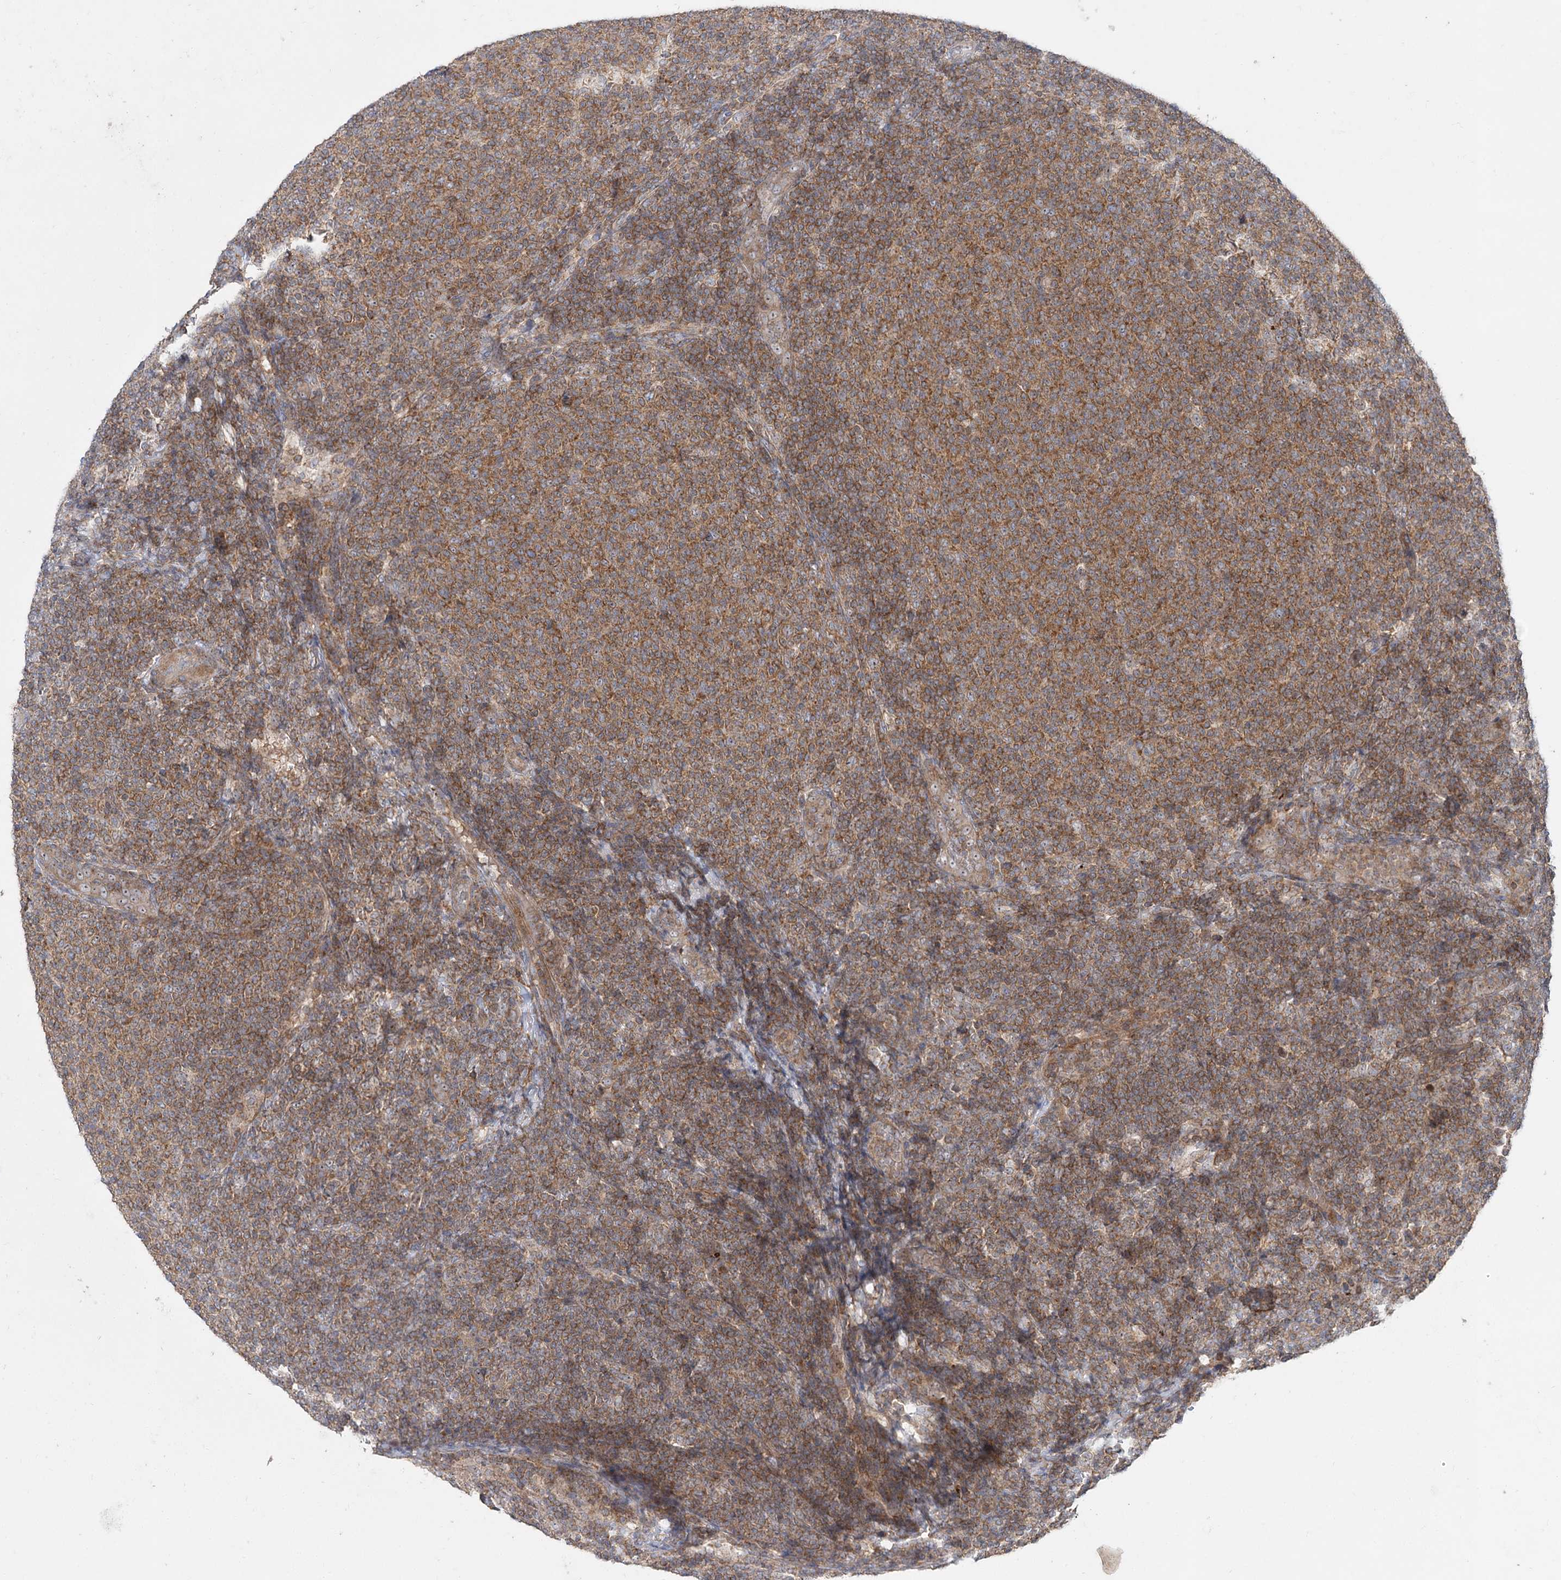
{"staining": {"intensity": "moderate", "quantity": "25%-75%", "location": "cytoplasmic/membranous"}, "tissue": "lymphoma", "cell_type": "Tumor cells", "image_type": "cancer", "snomed": [{"axis": "morphology", "description": "Malignant lymphoma, non-Hodgkin's type, Low grade"}, {"axis": "topography", "description": "Lymph node"}], "caption": "About 25%-75% of tumor cells in human malignant lymphoma, non-Hodgkin's type (low-grade) demonstrate moderate cytoplasmic/membranous protein staining as visualized by brown immunohistochemical staining.", "gene": "RAPGEF6", "patient": {"sex": "male", "age": 66}}